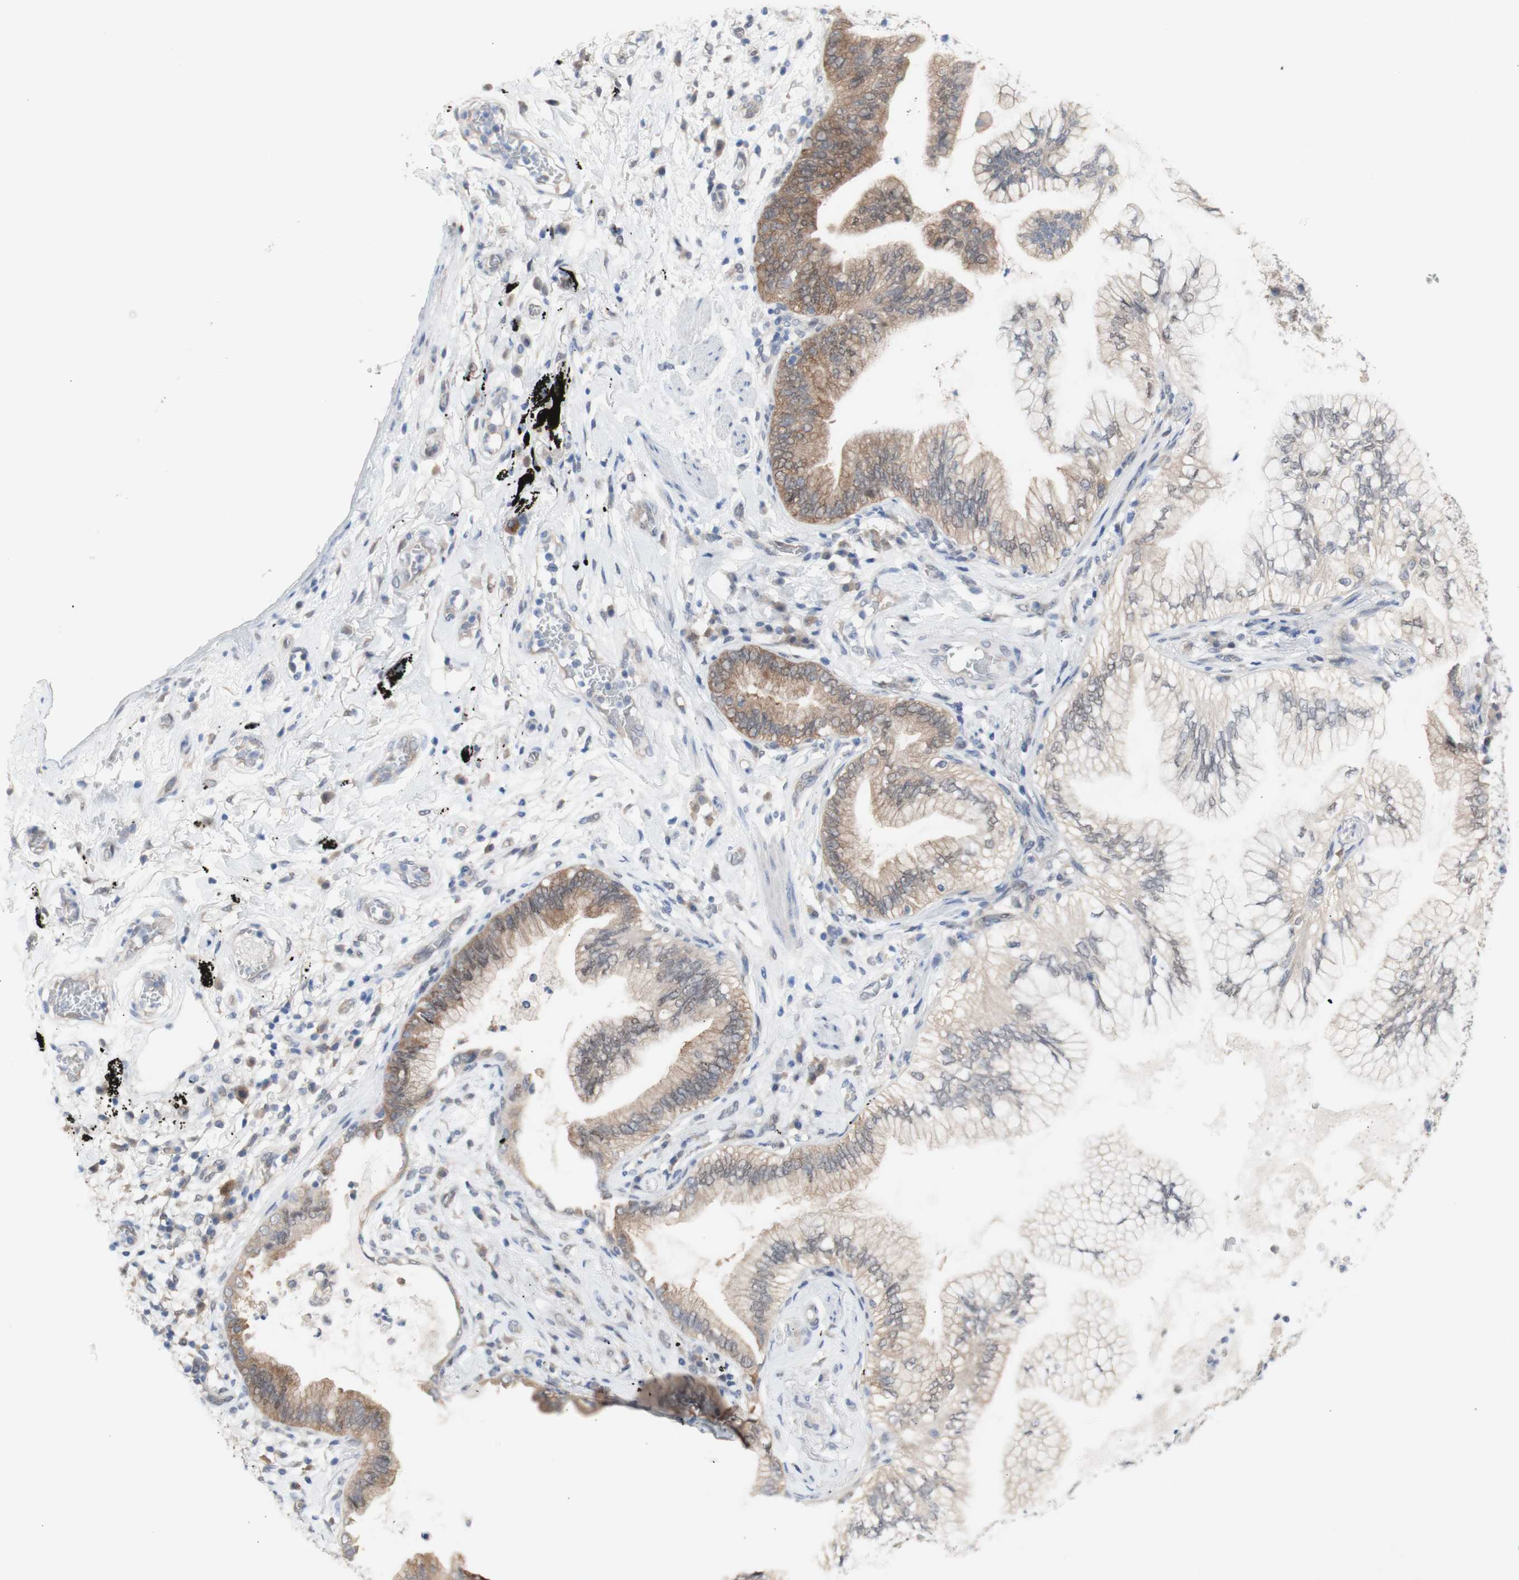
{"staining": {"intensity": "moderate", "quantity": "<25%", "location": "cytoplasmic/membranous"}, "tissue": "lung cancer", "cell_type": "Tumor cells", "image_type": "cancer", "snomed": [{"axis": "morphology", "description": "Normal tissue, NOS"}, {"axis": "morphology", "description": "Adenocarcinoma, NOS"}, {"axis": "topography", "description": "Bronchus"}, {"axis": "topography", "description": "Lung"}], "caption": "This image exhibits lung cancer stained with IHC to label a protein in brown. The cytoplasmic/membranous of tumor cells show moderate positivity for the protein. Nuclei are counter-stained blue.", "gene": "PRMT5", "patient": {"sex": "female", "age": 70}}